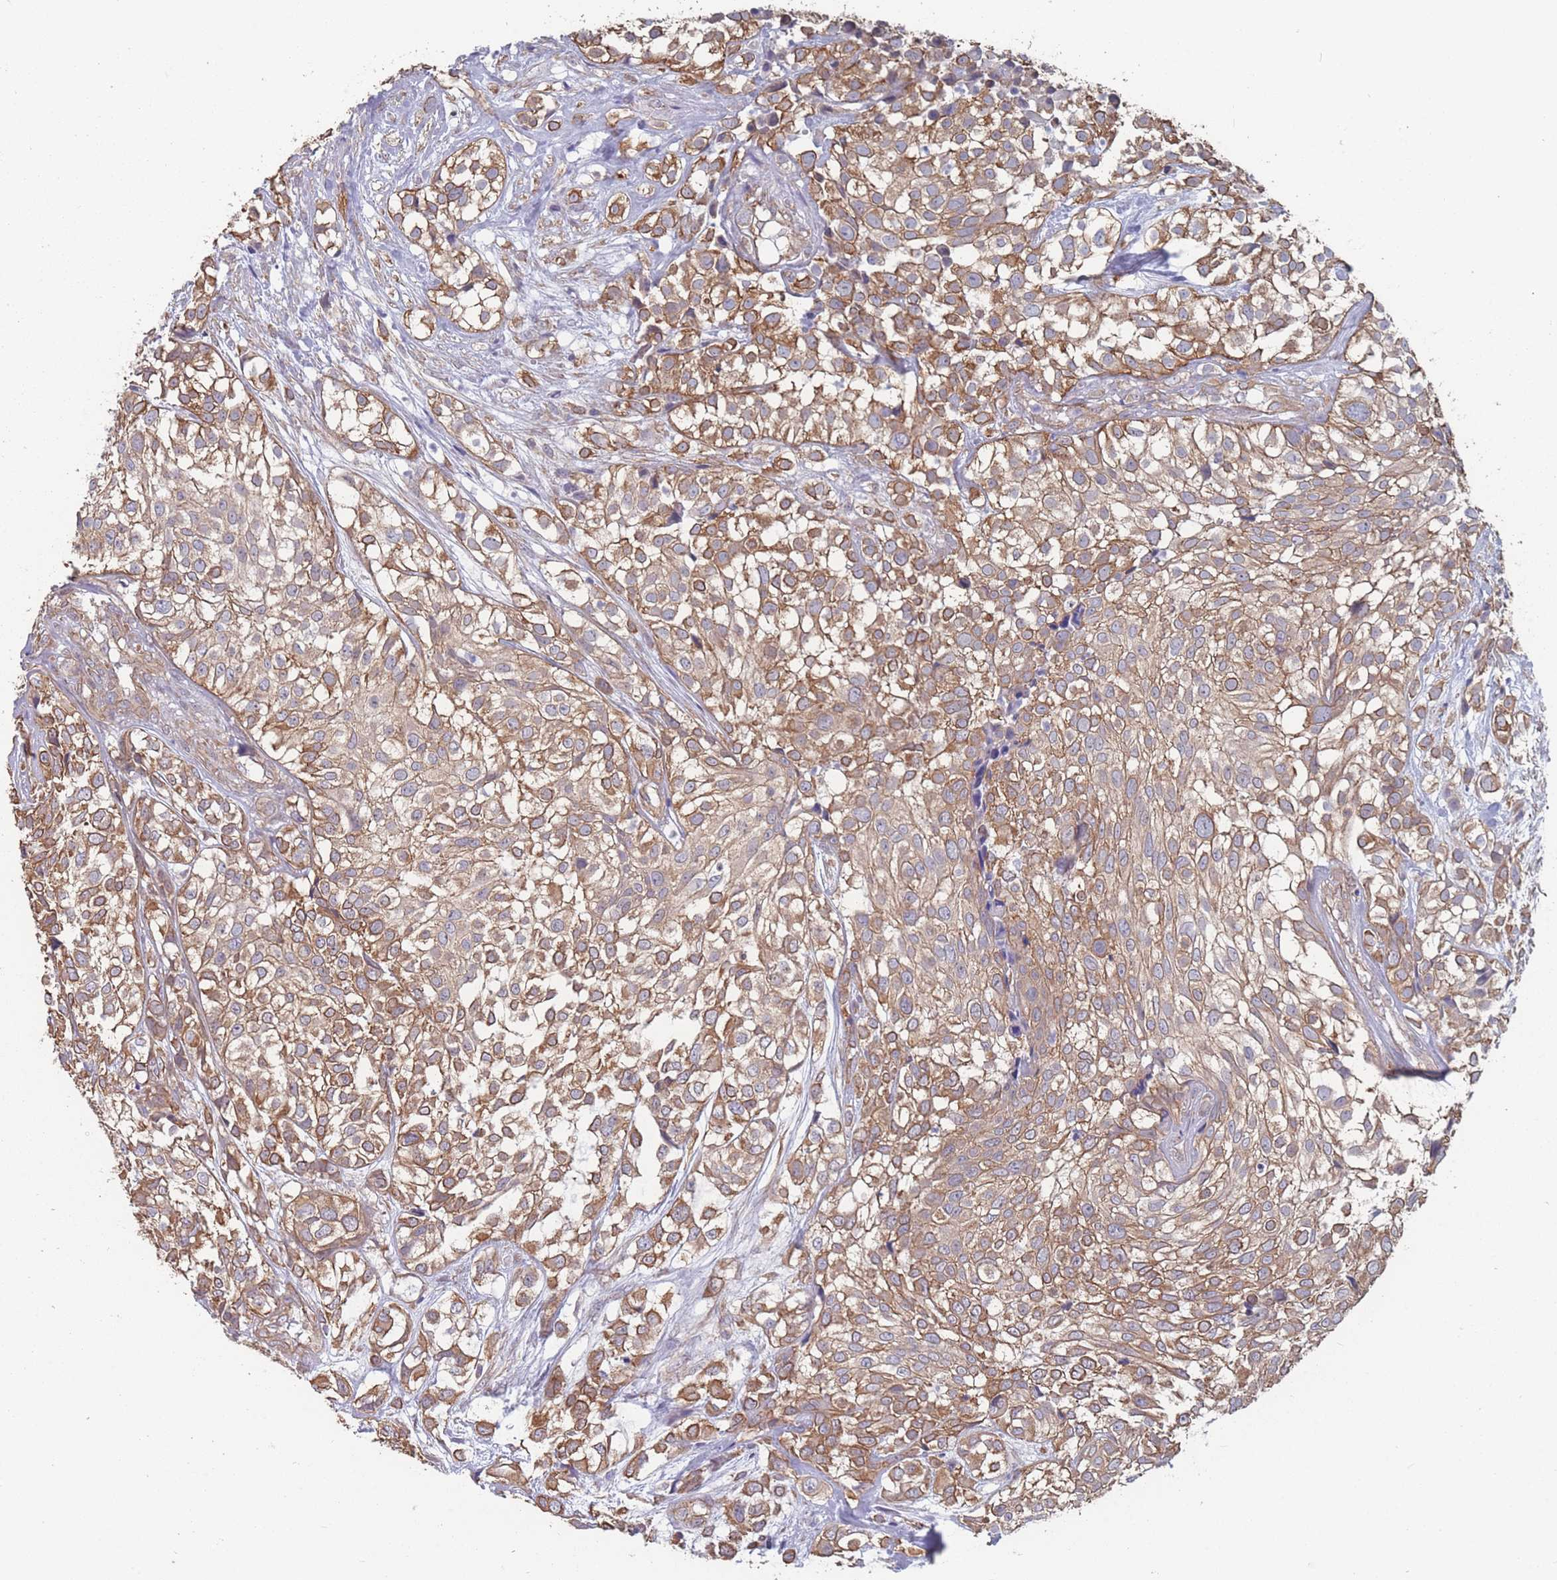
{"staining": {"intensity": "moderate", "quantity": ">75%", "location": "cytoplasmic/membranous"}, "tissue": "urothelial cancer", "cell_type": "Tumor cells", "image_type": "cancer", "snomed": [{"axis": "morphology", "description": "Urothelial carcinoma, High grade"}, {"axis": "topography", "description": "Urinary bladder"}], "caption": "Brown immunohistochemical staining in human urothelial cancer reveals moderate cytoplasmic/membranous positivity in about >75% of tumor cells.", "gene": "SLC1A6", "patient": {"sex": "male", "age": 56}}